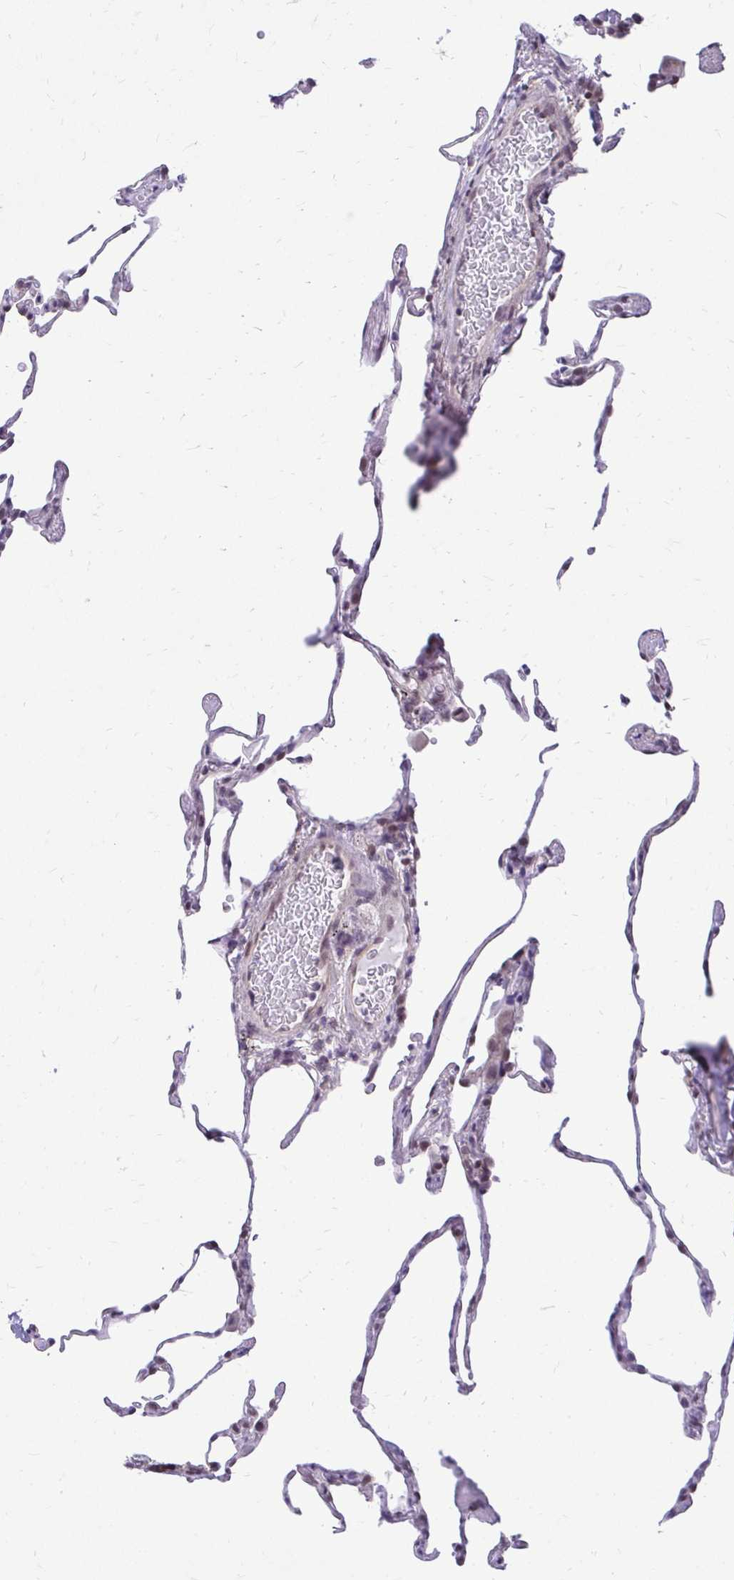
{"staining": {"intensity": "weak", "quantity": "<25%", "location": "nuclear"}, "tissue": "lung", "cell_type": "Alveolar cells", "image_type": "normal", "snomed": [{"axis": "morphology", "description": "Normal tissue, NOS"}, {"axis": "topography", "description": "Lung"}], "caption": "This is an immunohistochemistry image of normal human lung. There is no staining in alveolar cells.", "gene": "BANF1", "patient": {"sex": "female", "age": 57}}